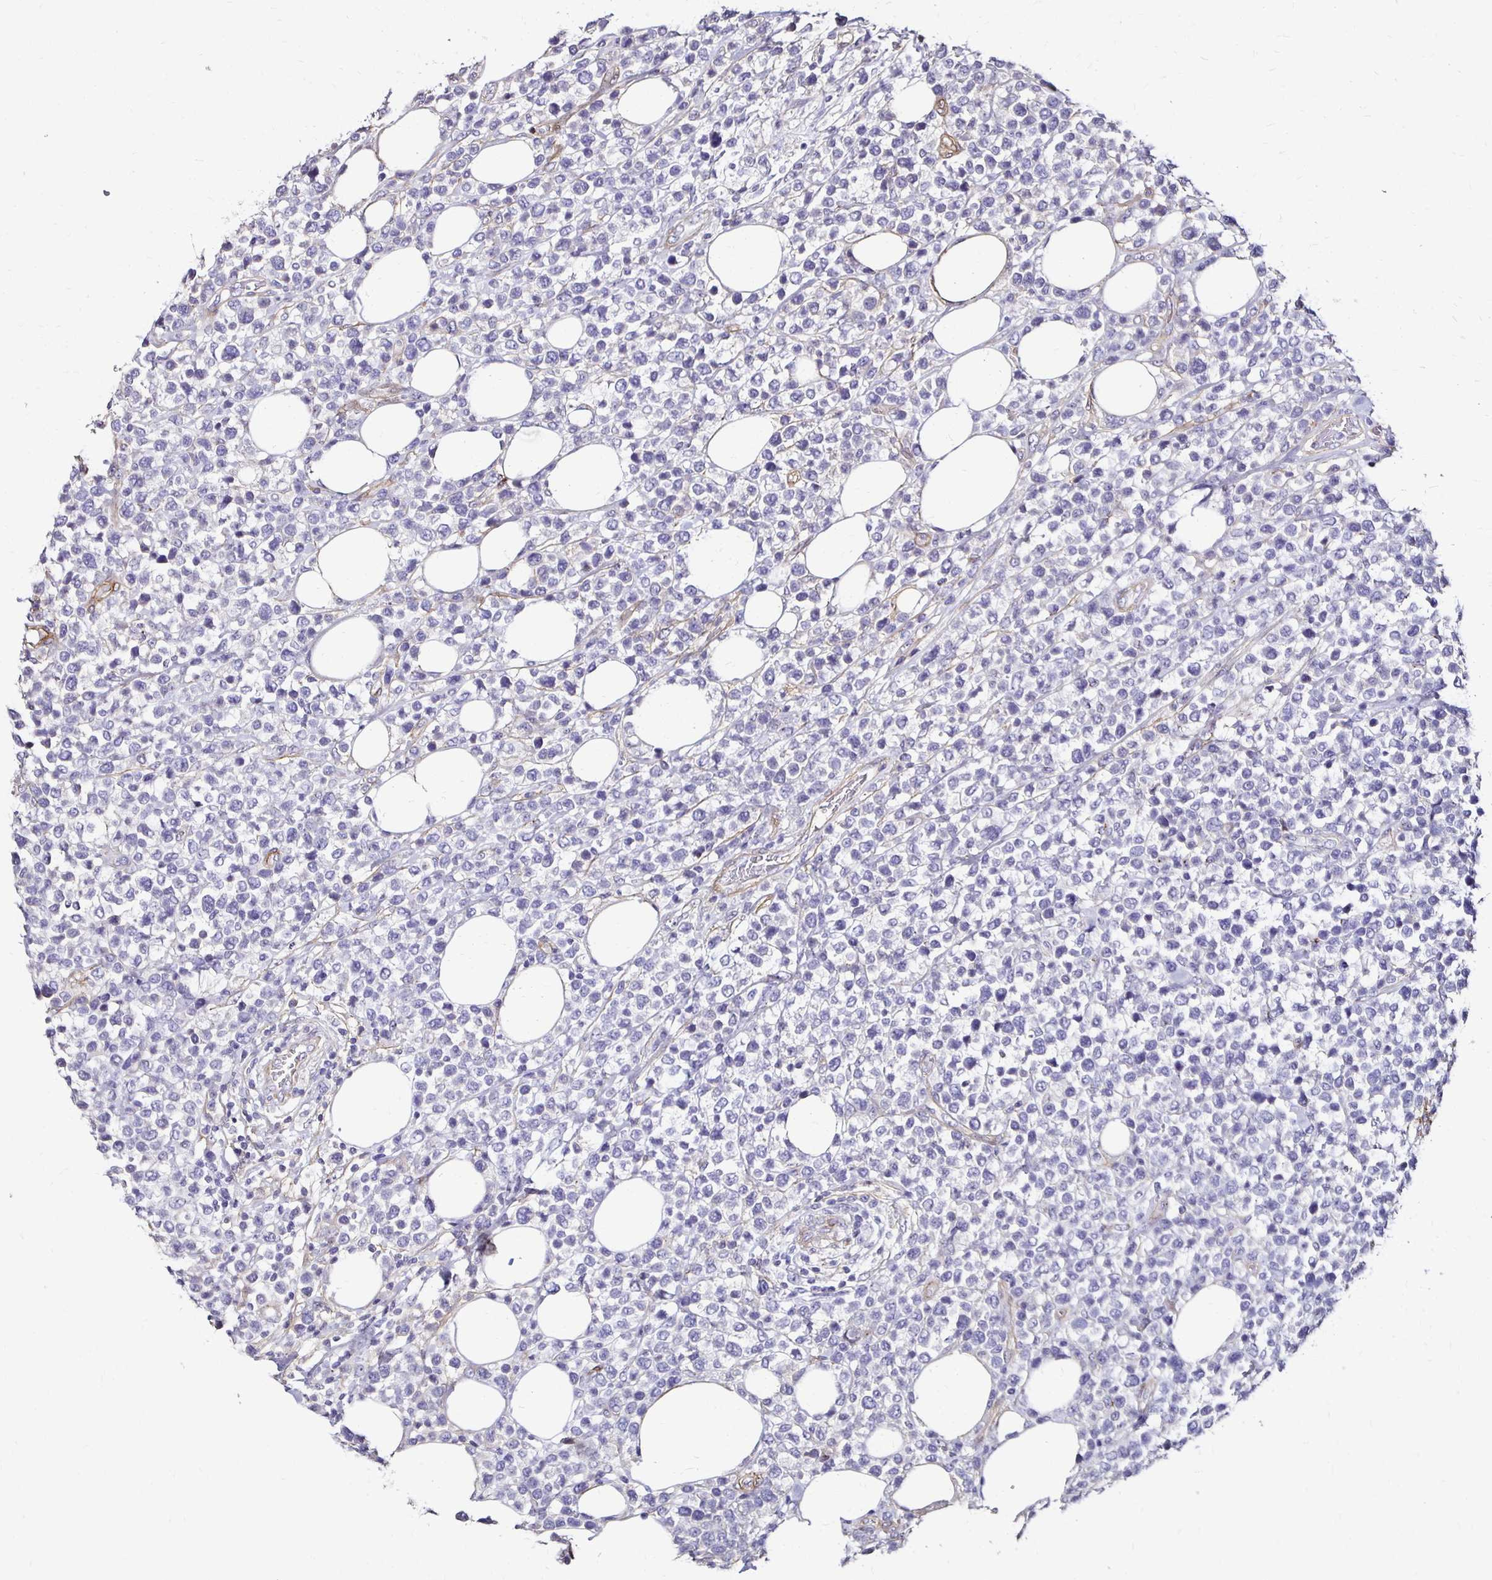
{"staining": {"intensity": "negative", "quantity": "none", "location": "none"}, "tissue": "lymphoma", "cell_type": "Tumor cells", "image_type": "cancer", "snomed": [{"axis": "morphology", "description": "Malignant lymphoma, non-Hodgkin's type, Low grade"}, {"axis": "topography", "description": "Lymph node"}], "caption": "A histopathology image of lymphoma stained for a protein displays no brown staining in tumor cells.", "gene": "ITGB1", "patient": {"sex": "male", "age": 60}}